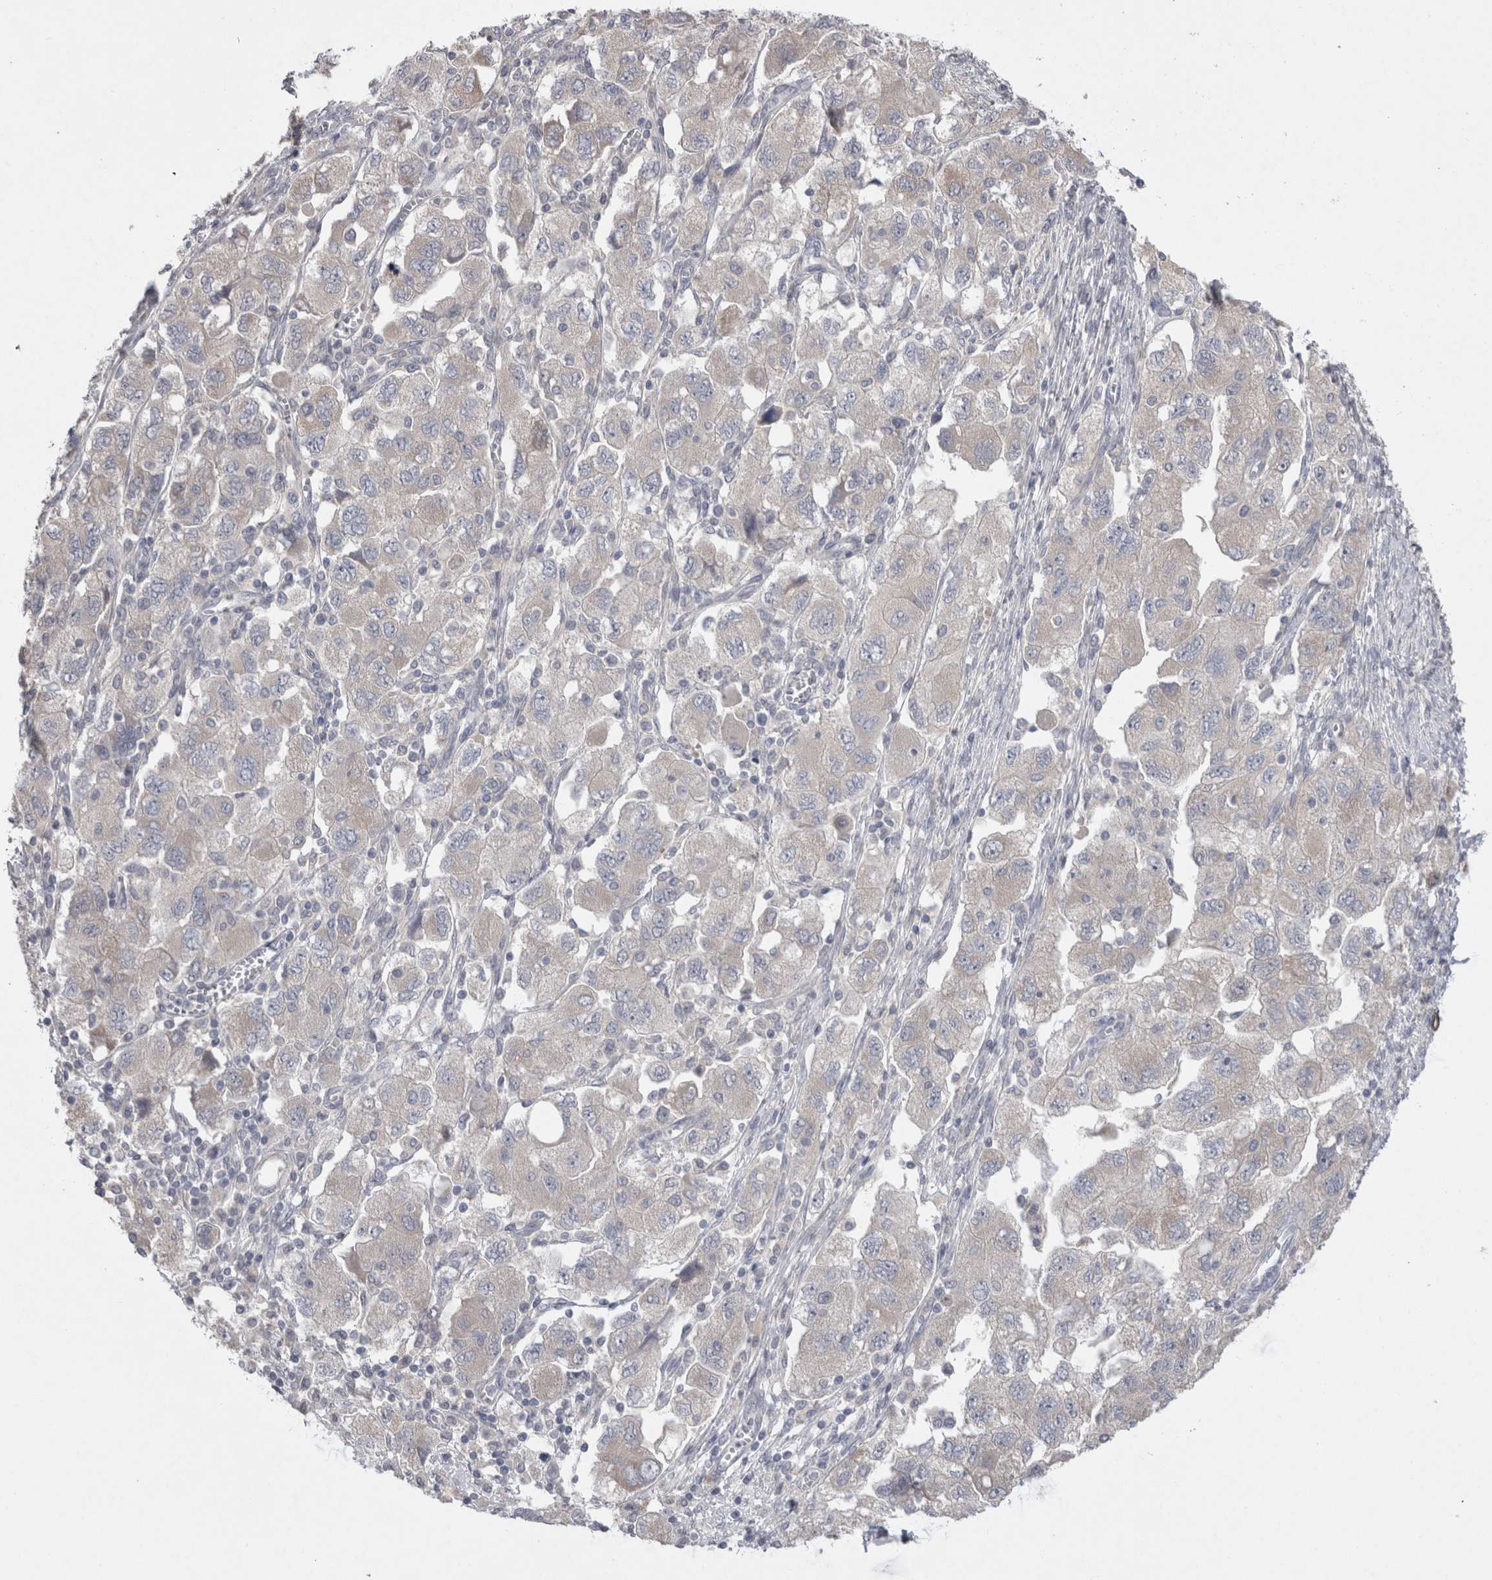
{"staining": {"intensity": "negative", "quantity": "none", "location": "none"}, "tissue": "ovarian cancer", "cell_type": "Tumor cells", "image_type": "cancer", "snomed": [{"axis": "morphology", "description": "Carcinoma, NOS"}, {"axis": "morphology", "description": "Cystadenocarcinoma, serous, NOS"}, {"axis": "topography", "description": "Ovary"}], "caption": "DAB (3,3'-diaminobenzidine) immunohistochemical staining of serous cystadenocarcinoma (ovarian) demonstrates no significant expression in tumor cells.", "gene": "LRRC40", "patient": {"sex": "female", "age": 69}}